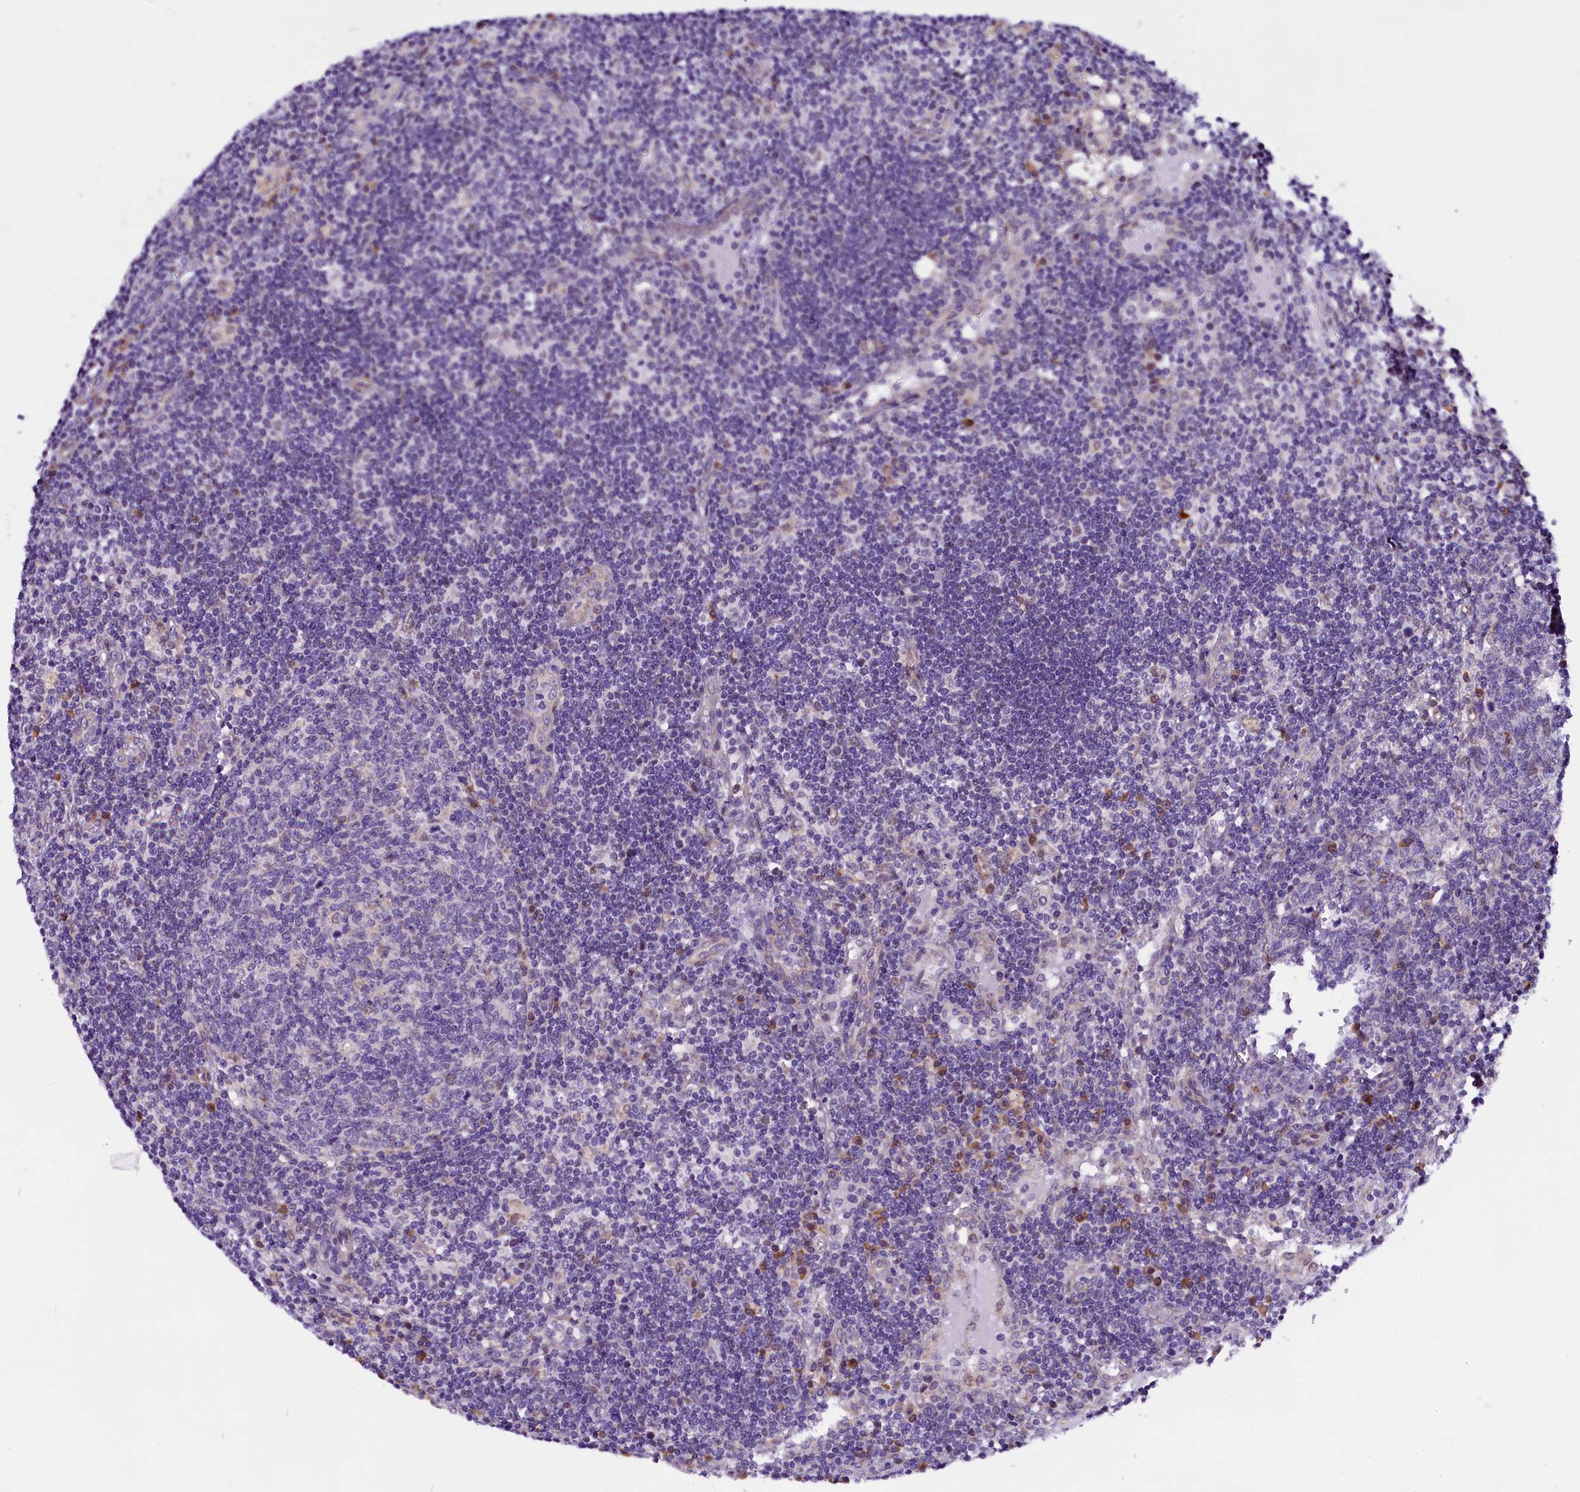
{"staining": {"intensity": "negative", "quantity": "none", "location": "none"}, "tissue": "lymph node", "cell_type": "Germinal center cells", "image_type": "normal", "snomed": [{"axis": "morphology", "description": "Normal tissue, NOS"}, {"axis": "topography", "description": "Lymph node"}], "caption": "This is an IHC micrograph of benign lymph node. There is no positivity in germinal center cells.", "gene": "UACA", "patient": {"sex": "female", "age": 73}}